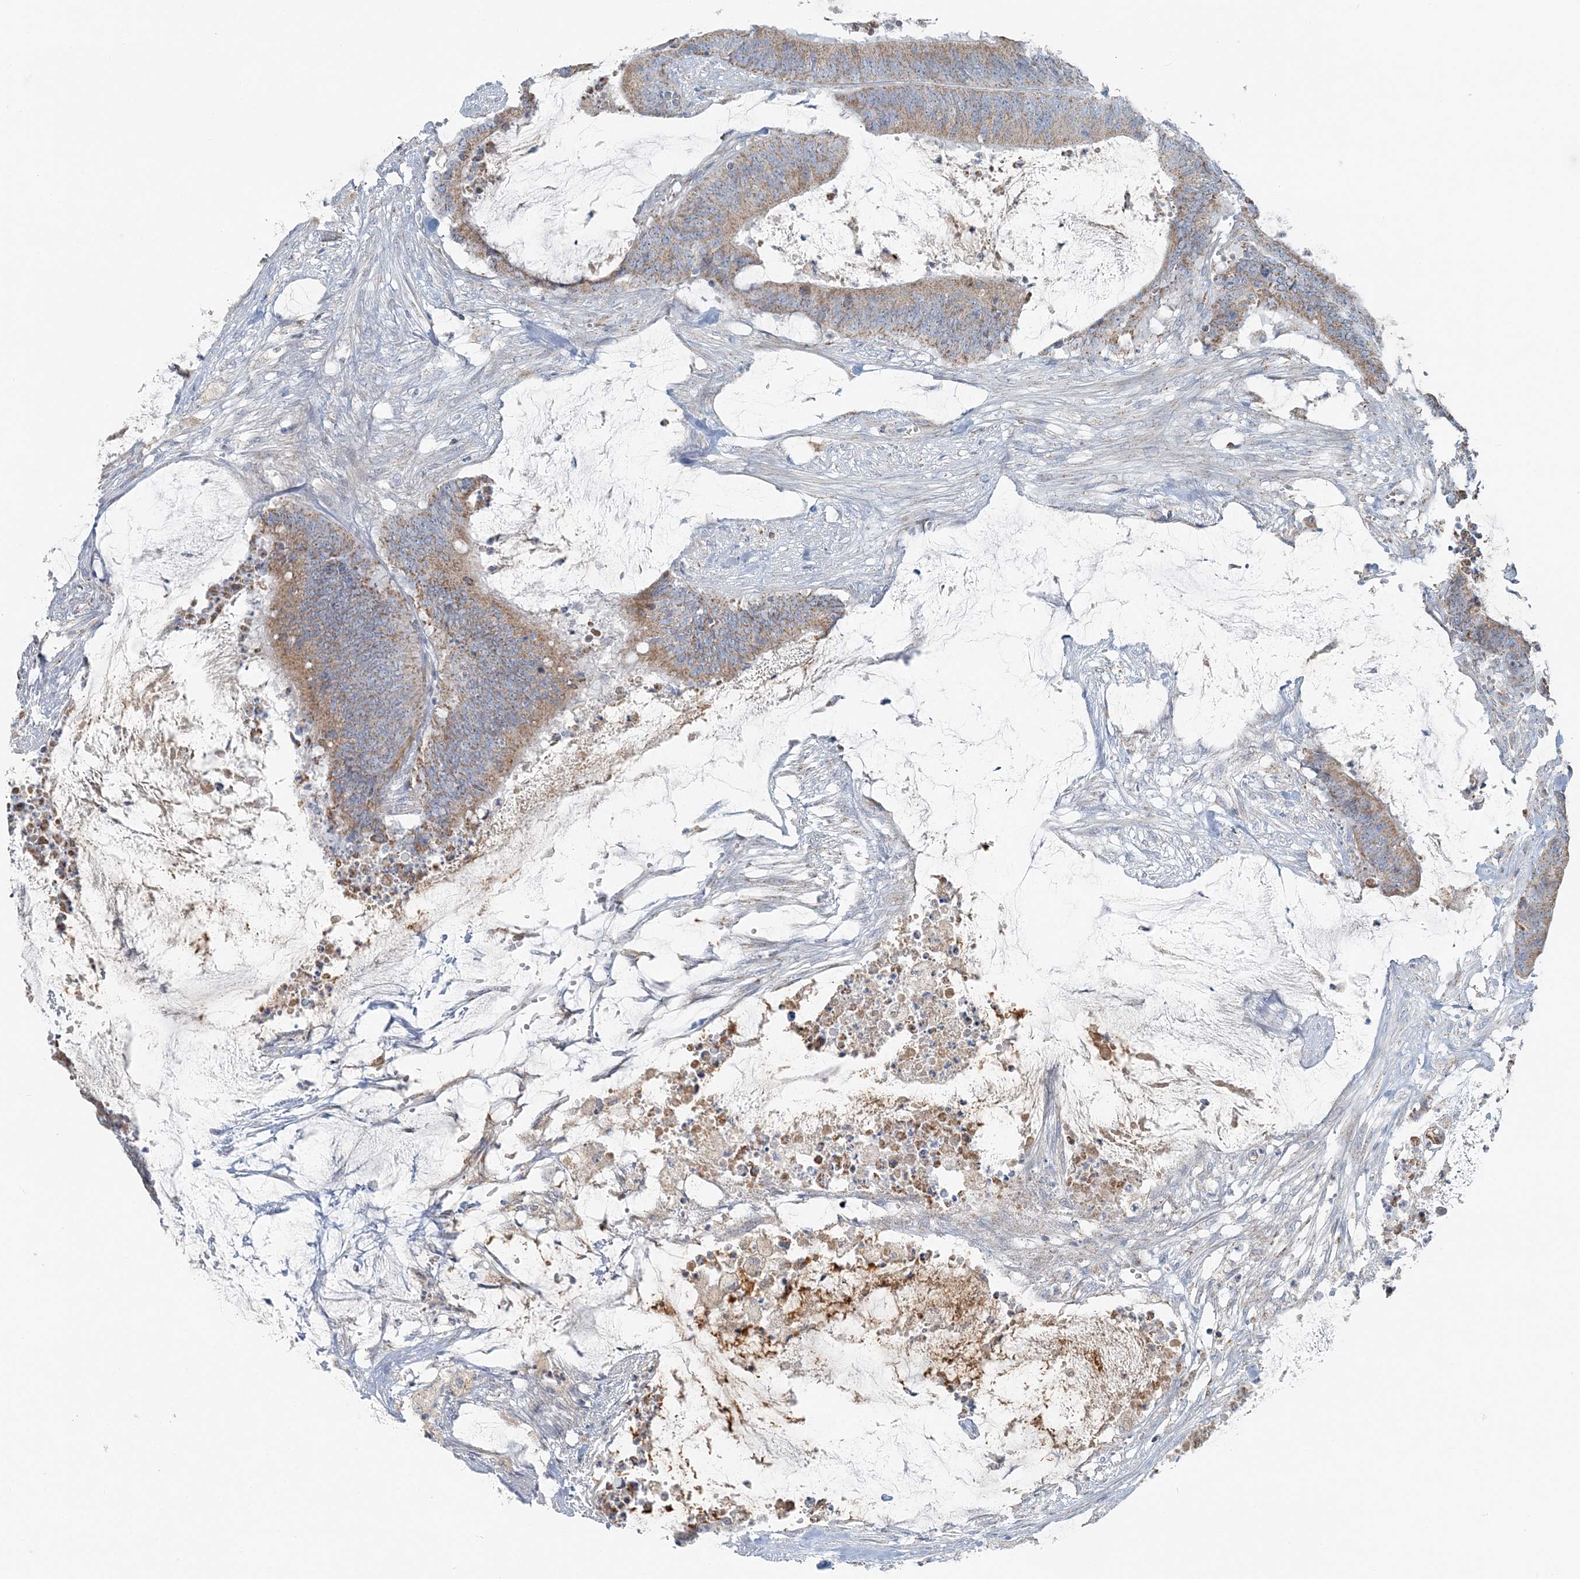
{"staining": {"intensity": "moderate", "quantity": ">75%", "location": "cytoplasmic/membranous"}, "tissue": "colorectal cancer", "cell_type": "Tumor cells", "image_type": "cancer", "snomed": [{"axis": "morphology", "description": "Adenocarcinoma, NOS"}, {"axis": "topography", "description": "Rectum"}], "caption": "About >75% of tumor cells in human colorectal cancer display moderate cytoplasmic/membranous protein positivity as visualized by brown immunohistochemical staining.", "gene": "SLC22A16", "patient": {"sex": "female", "age": 66}}